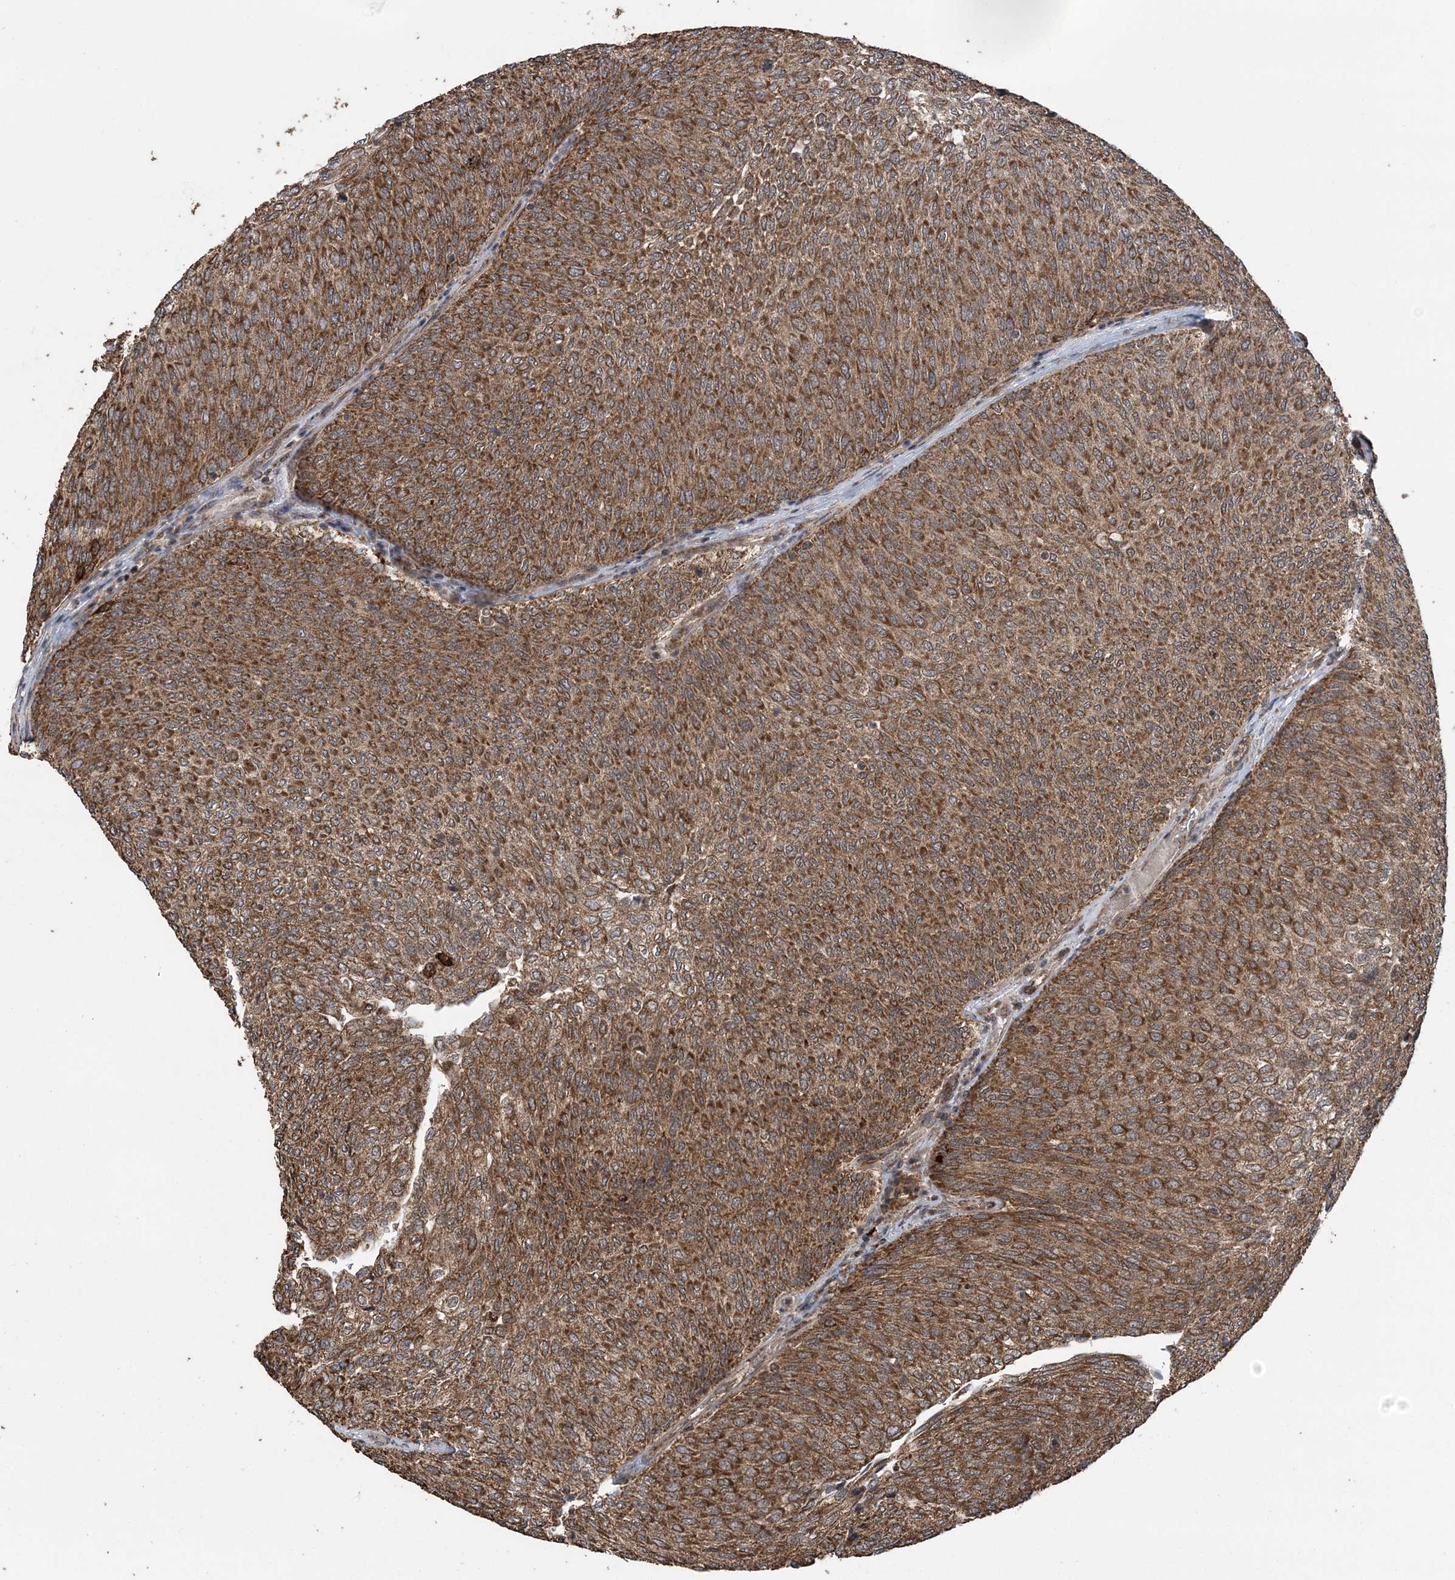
{"staining": {"intensity": "moderate", "quantity": ">75%", "location": "cytoplasmic/membranous"}, "tissue": "urothelial cancer", "cell_type": "Tumor cells", "image_type": "cancer", "snomed": [{"axis": "morphology", "description": "Urothelial carcinoma, Low grade"}, {"axis": "topography", "description": "Urinary bladder"}], "caption": "High-magnification brightfield microscopy of urothelial carcinoma (low-grade) stained with DAB (3,3'-diaminobenzidine) (brown) and counterstained with hematoxylin (blue). tumor cells exhibit moderate cytoplasmic/membranous staining is identified in about>75% of cells. (brown staining indicates protein expression, while blue staining denotes nuclei).", "gene": "PCBP1", "patient": {"sex": "female", "age": 79}}